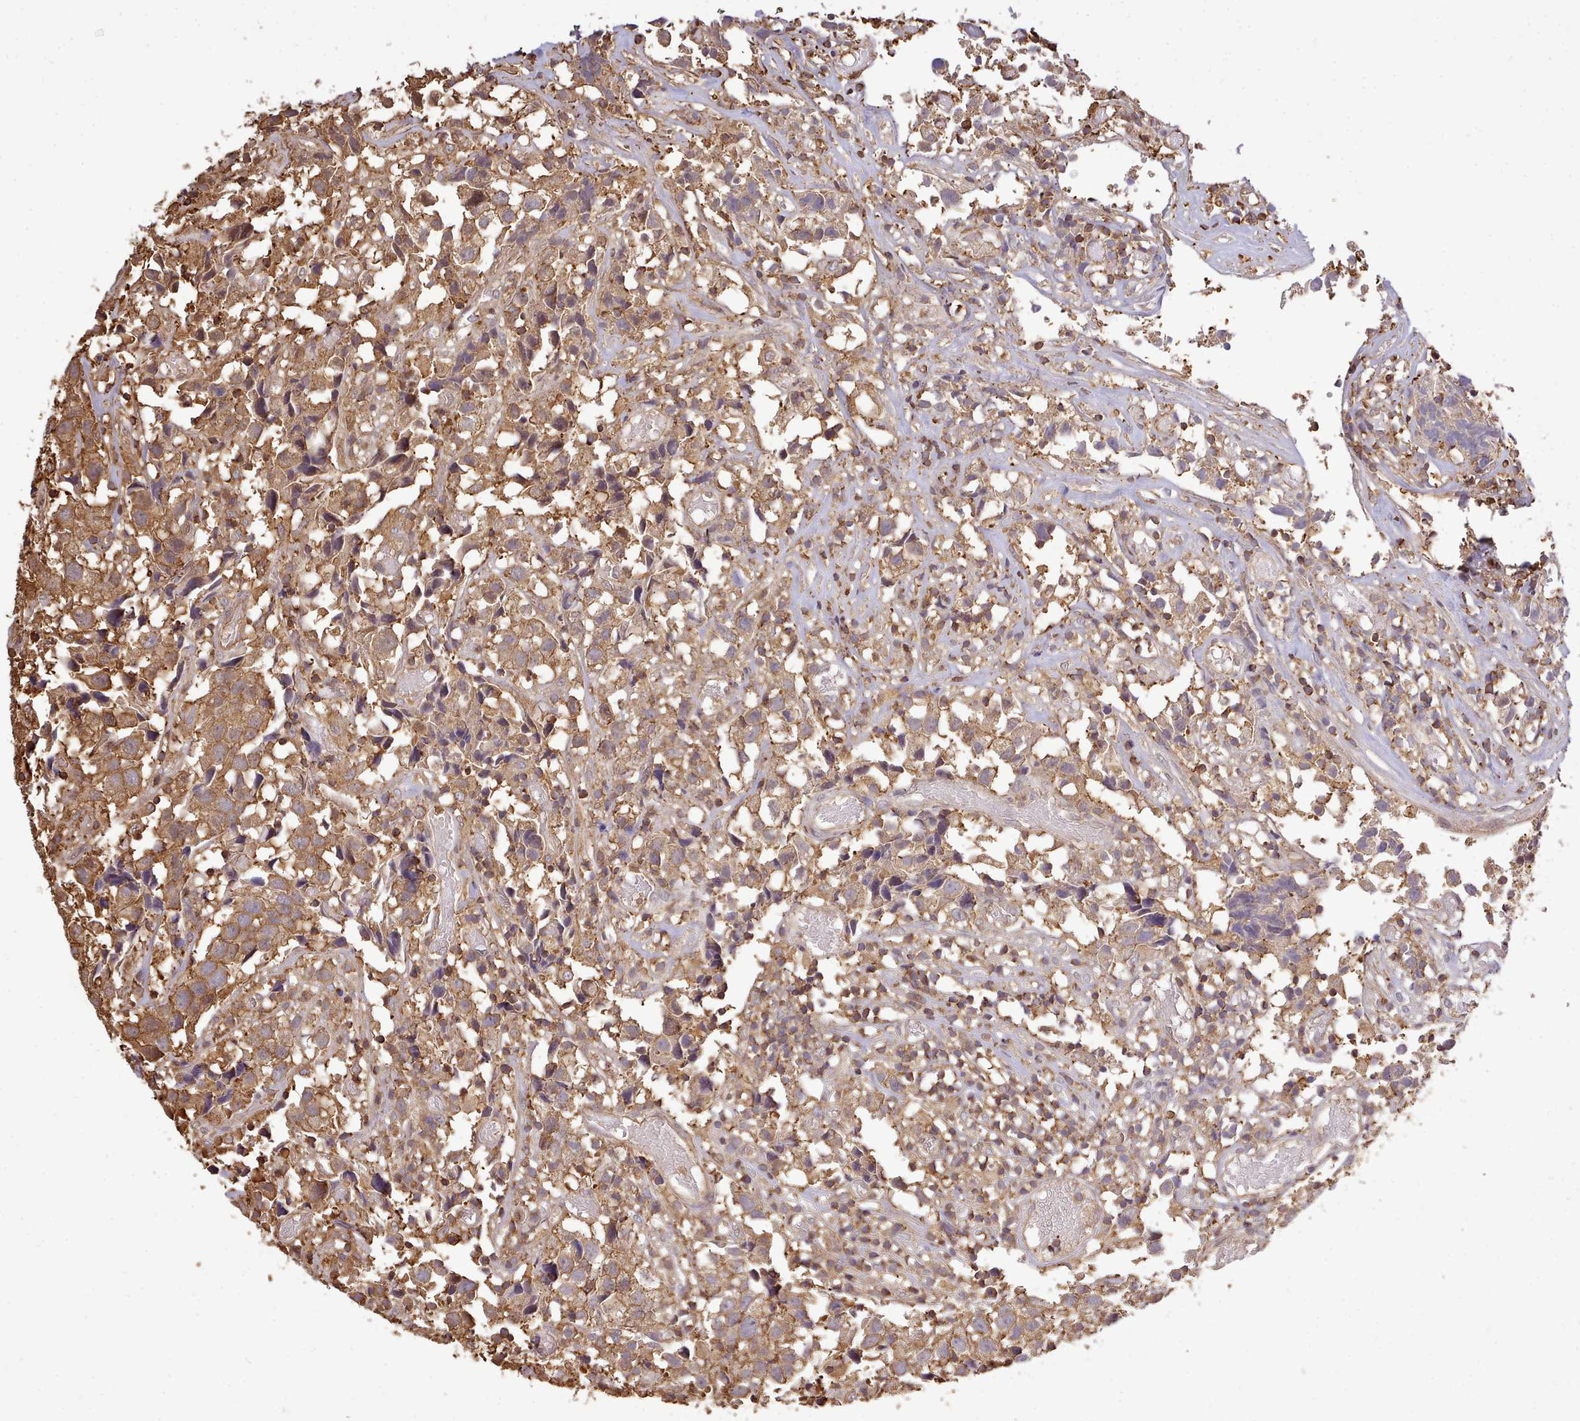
{"staining": {"intensity": "moderate", "quantity": ">75%", "location": "cytoplasmic/membranous"}, "tissue": "urothelial cancer", "cell_type": "Tumor cells", "image_type": "cancer", "snomed": [{"axis": "morphology", "description": "Urothelial carcinoma, High grade"}, {"axis": "topography", "description": "Urinary bladder"}], "caption": "Immunohistochemical staining of urothelial cancer reveals medium levels of moderate cytoplasmic/membranous protein staining in approximately >75% of tumor cells.", "gene": "CAPZA1", "patient": {"sex": "female", "age": 75}}